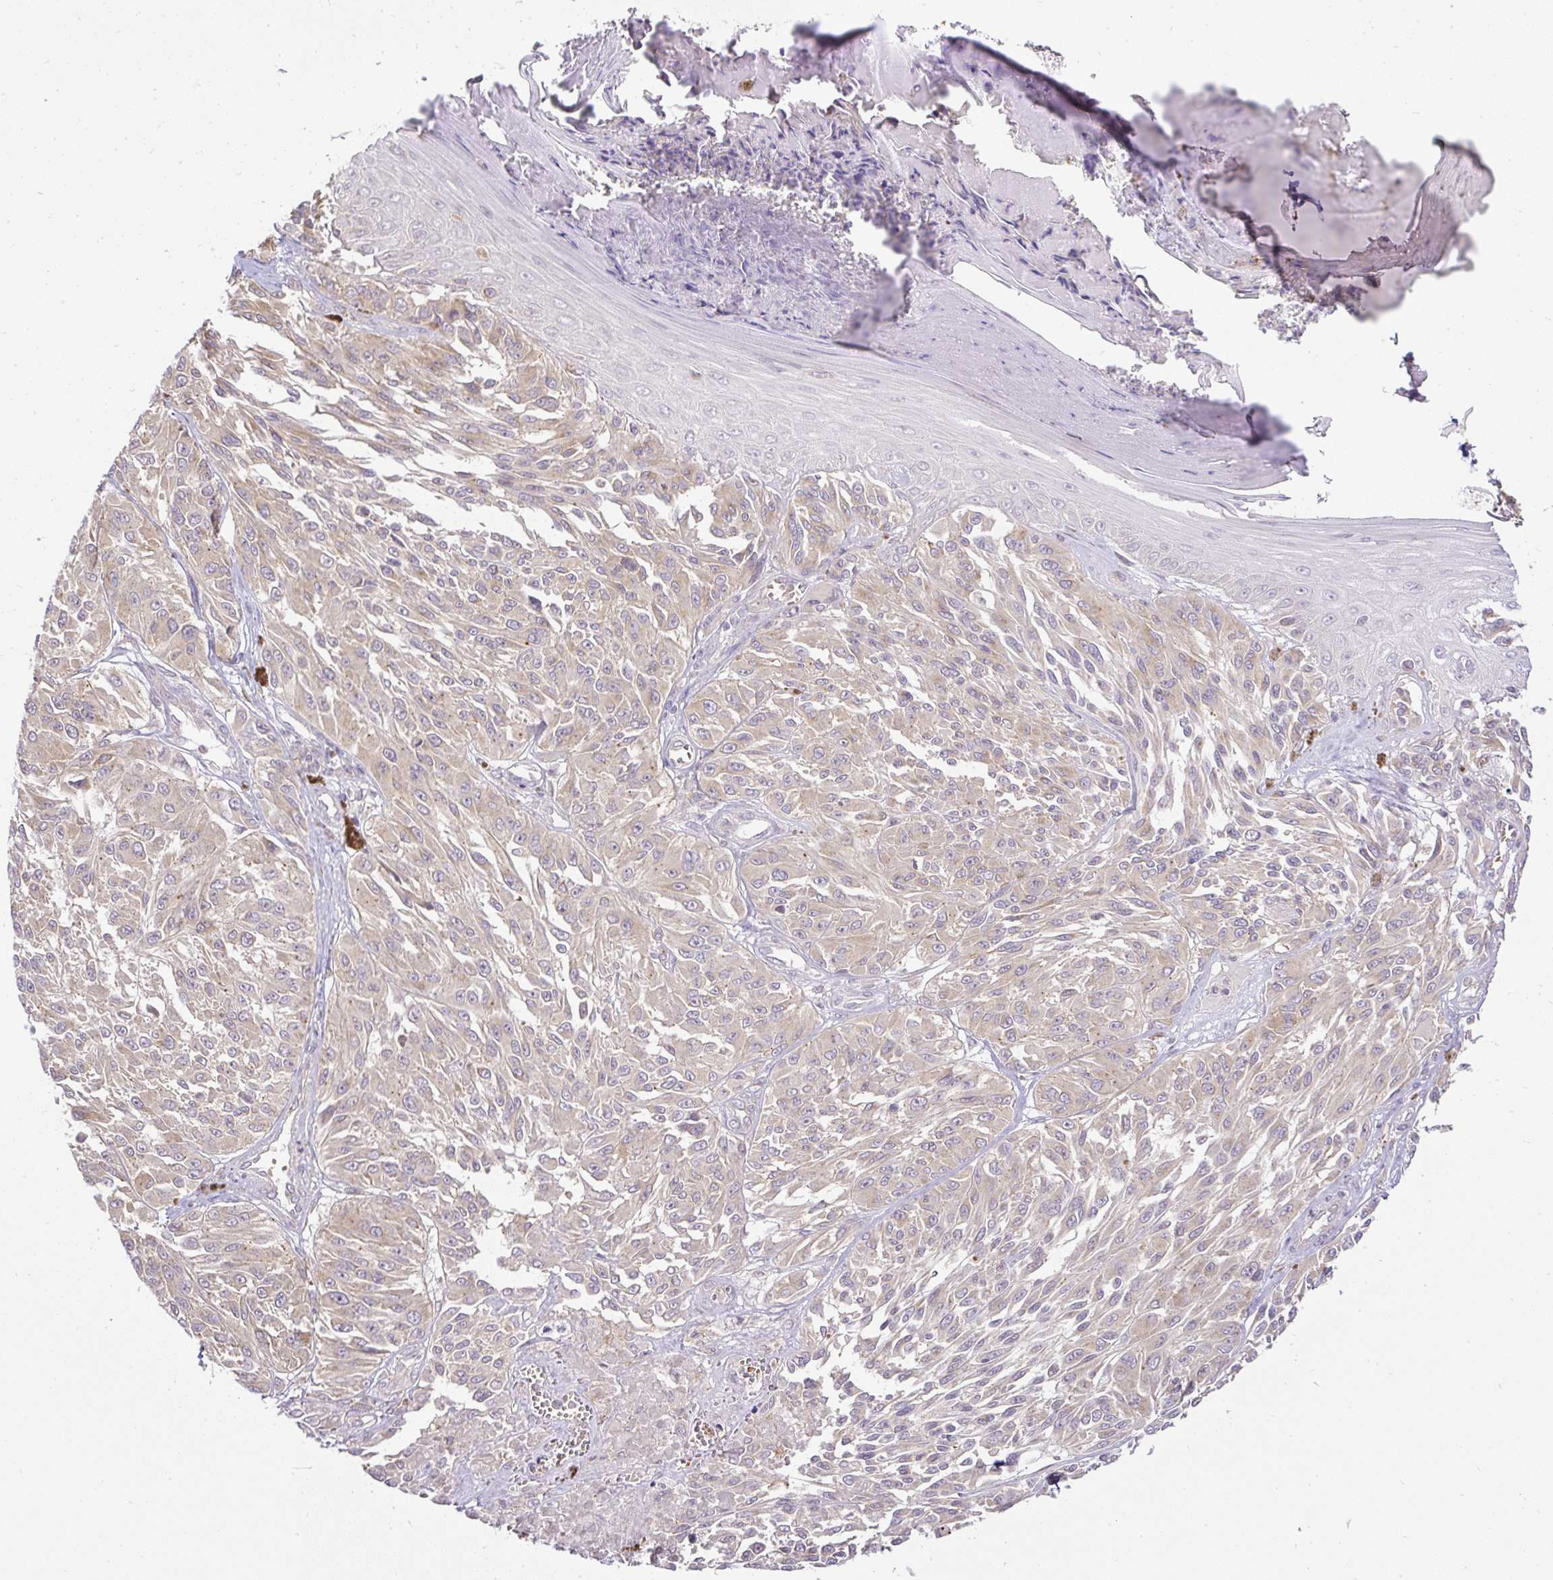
{"staining": {"intensity": "weak", "quantity": ">75%", "location": "cytoplasmic/membranous"}, "tissue": "melanoma", "cell_type": "Tumor cells", "image_type": "cancer", "snomed": [{"axis": "morphology", "description": "Malignant melanoma, NOS"}, {"axis": "topography", "description": "Skin"}], "caption": "Immunohistochemistry of malignant melanoma exhibits low levels of weak cytoplasmic/membranous positivity in about >75% of tumor cells.", "gene": "SMC4", "patient": {"sex": "male", "age": 94}}